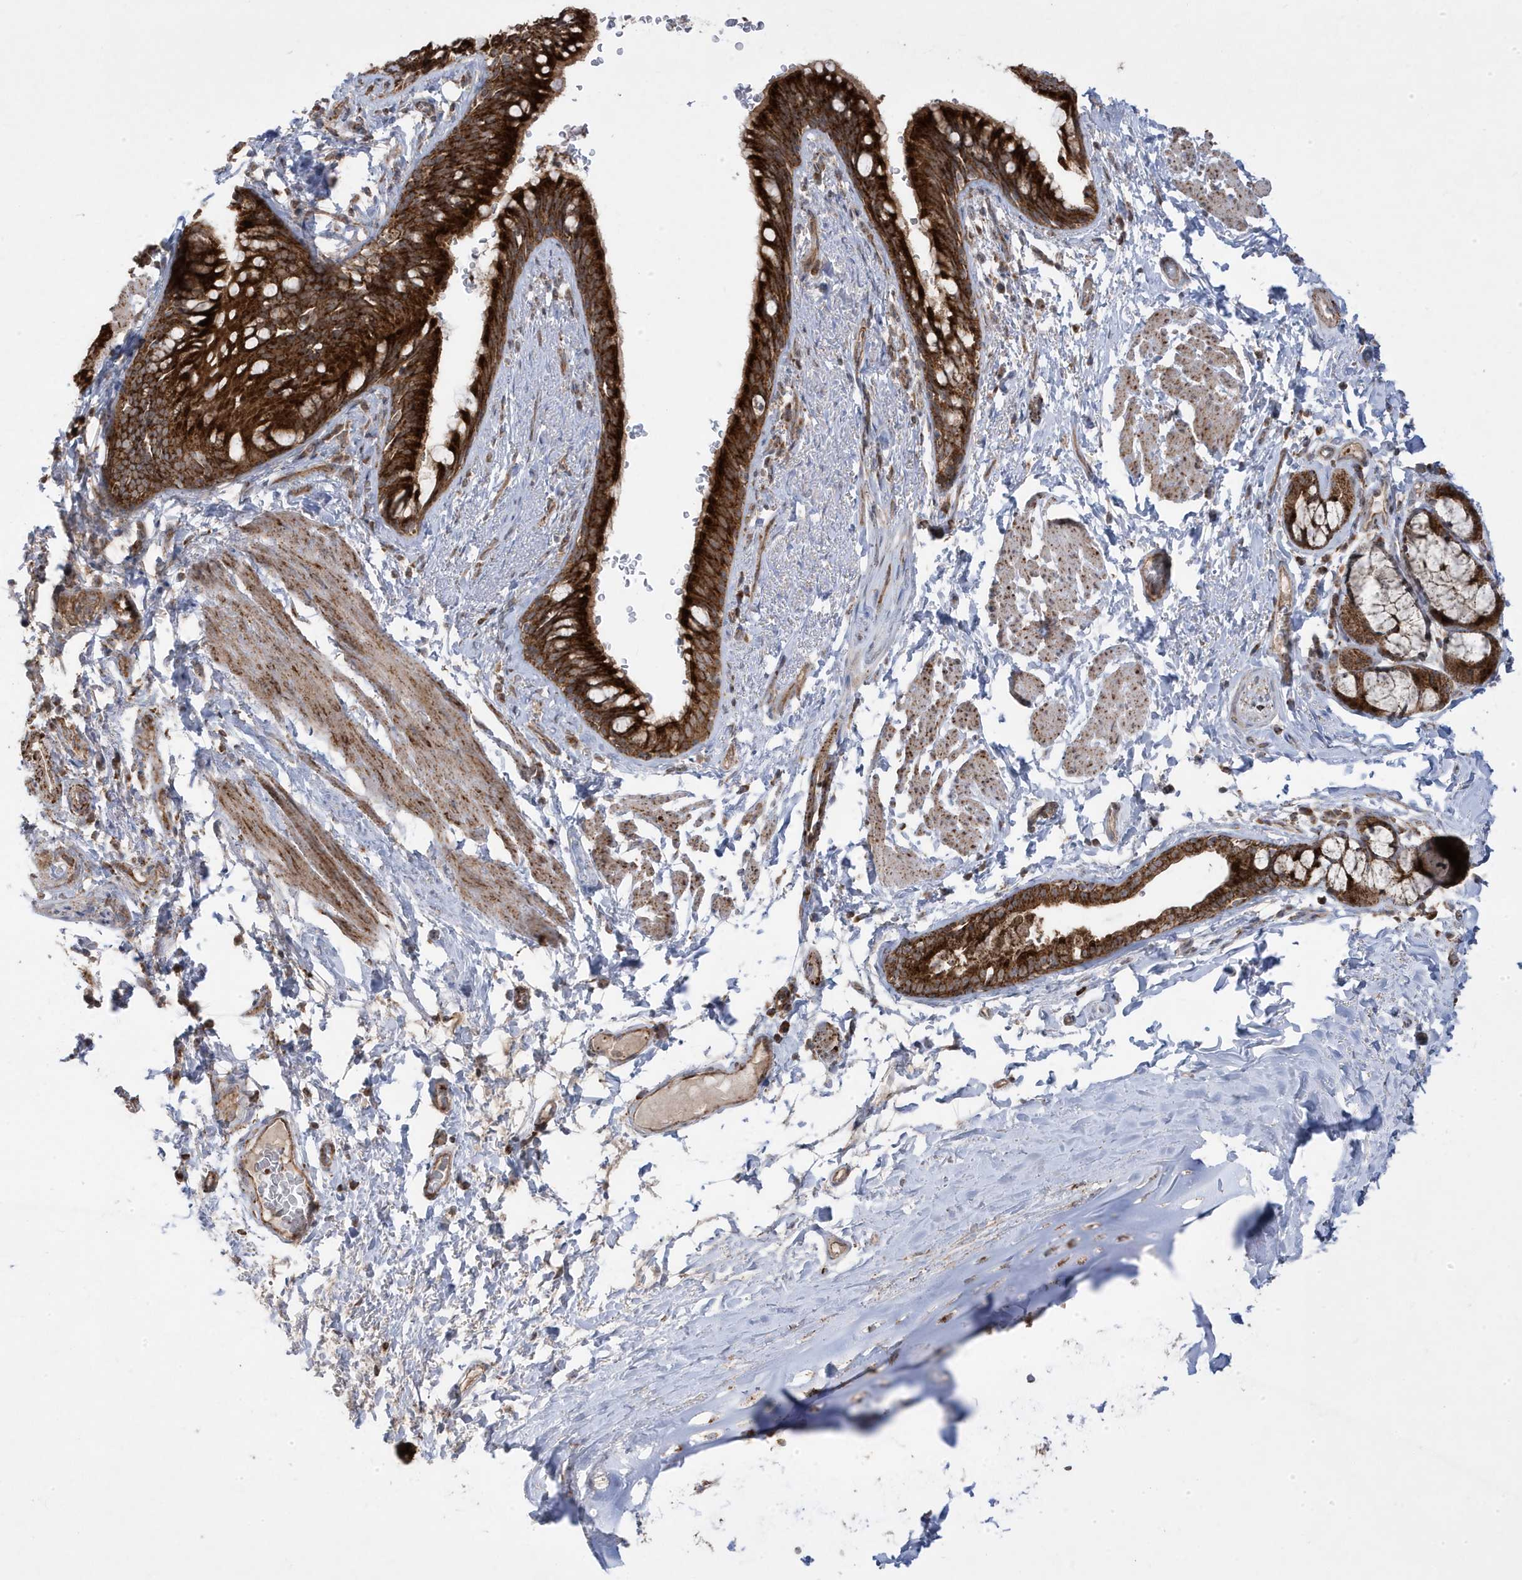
{"staining": {"intensity": "strong", "quantity": ">75%", "location": "cytoplasmic/membranous"}, "tissue": "bronchus", "cell_type": "Respiratory epithelial cells", "image_type": "normal", "snomed": [{"axis": "morphology", "description": "Normal tissue, NOS"}, {"axis": "topography", "description": "Cartilage tissue"}, {"axis": "topography", "description": "Bronchus"}], "caption": "This is an image of immunohistochemistry (IHC) staining of normal bronchus, which shows strong expression in the cytoplasmic/membranous of respiratory epithelial cells.", "gene": "CLUAP1", "patient": {"sex": "female", "age": 36}}